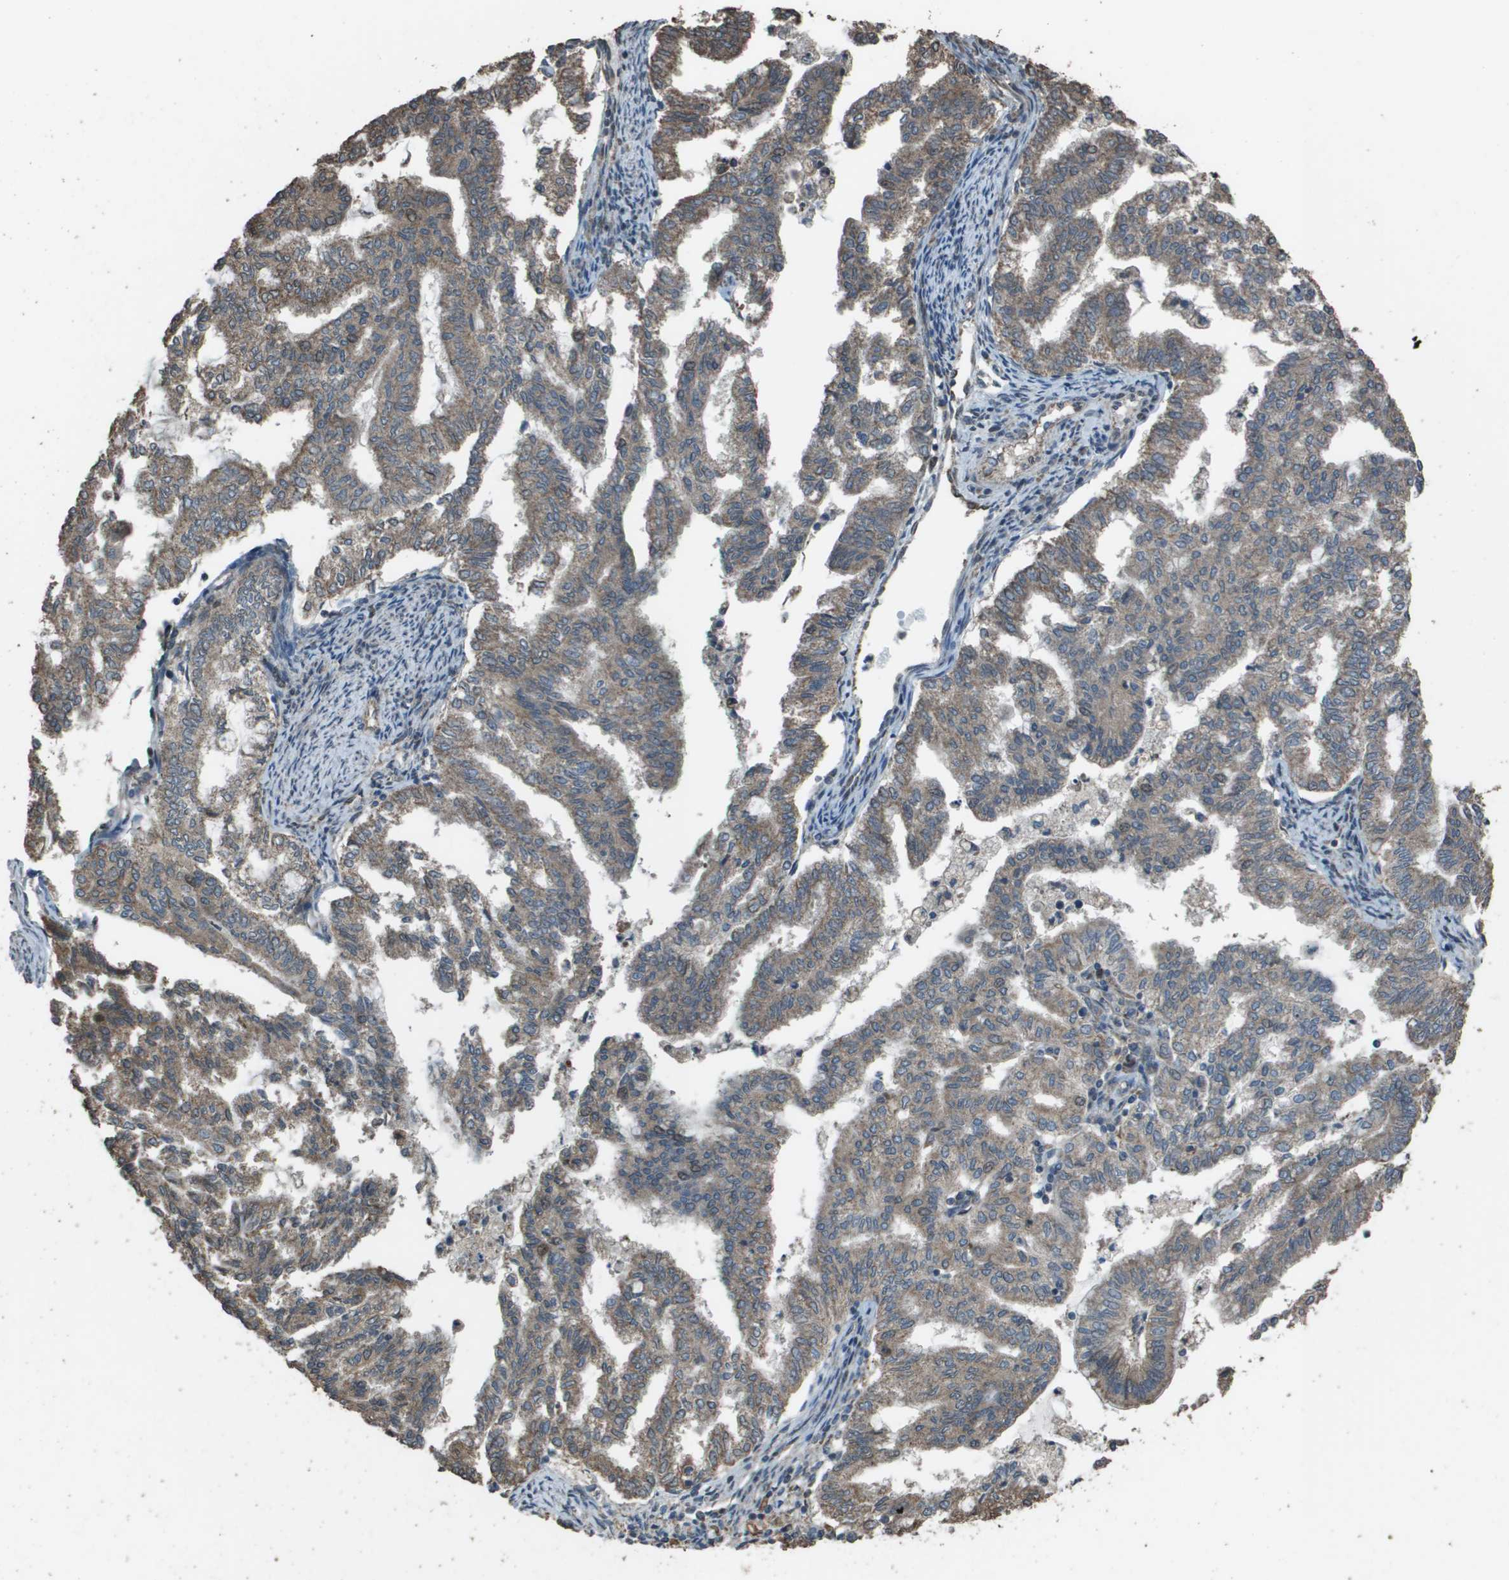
{"staining": {"intensity": "moderate", "quantity": ">75%", "location": "cytoplasmic/membranous"}, "tissue": "endometrial cancer", "cell_type": "Tumor cells", "image_type": "cancer", "snomed": [{"axis": "morphology", "description": "Adenocarcinoma, NOS"}, {"axis": "topography", "description": "Endometrium"}], "caption": "DAB immunohistochemical staining of adenocarcinoma (endometrial) displays moderate cytoplasmic/membranous protein staining in about >75% of tumor cells.", "gene": "FIG4", "patient": {"sex": "female", "age": 79}}